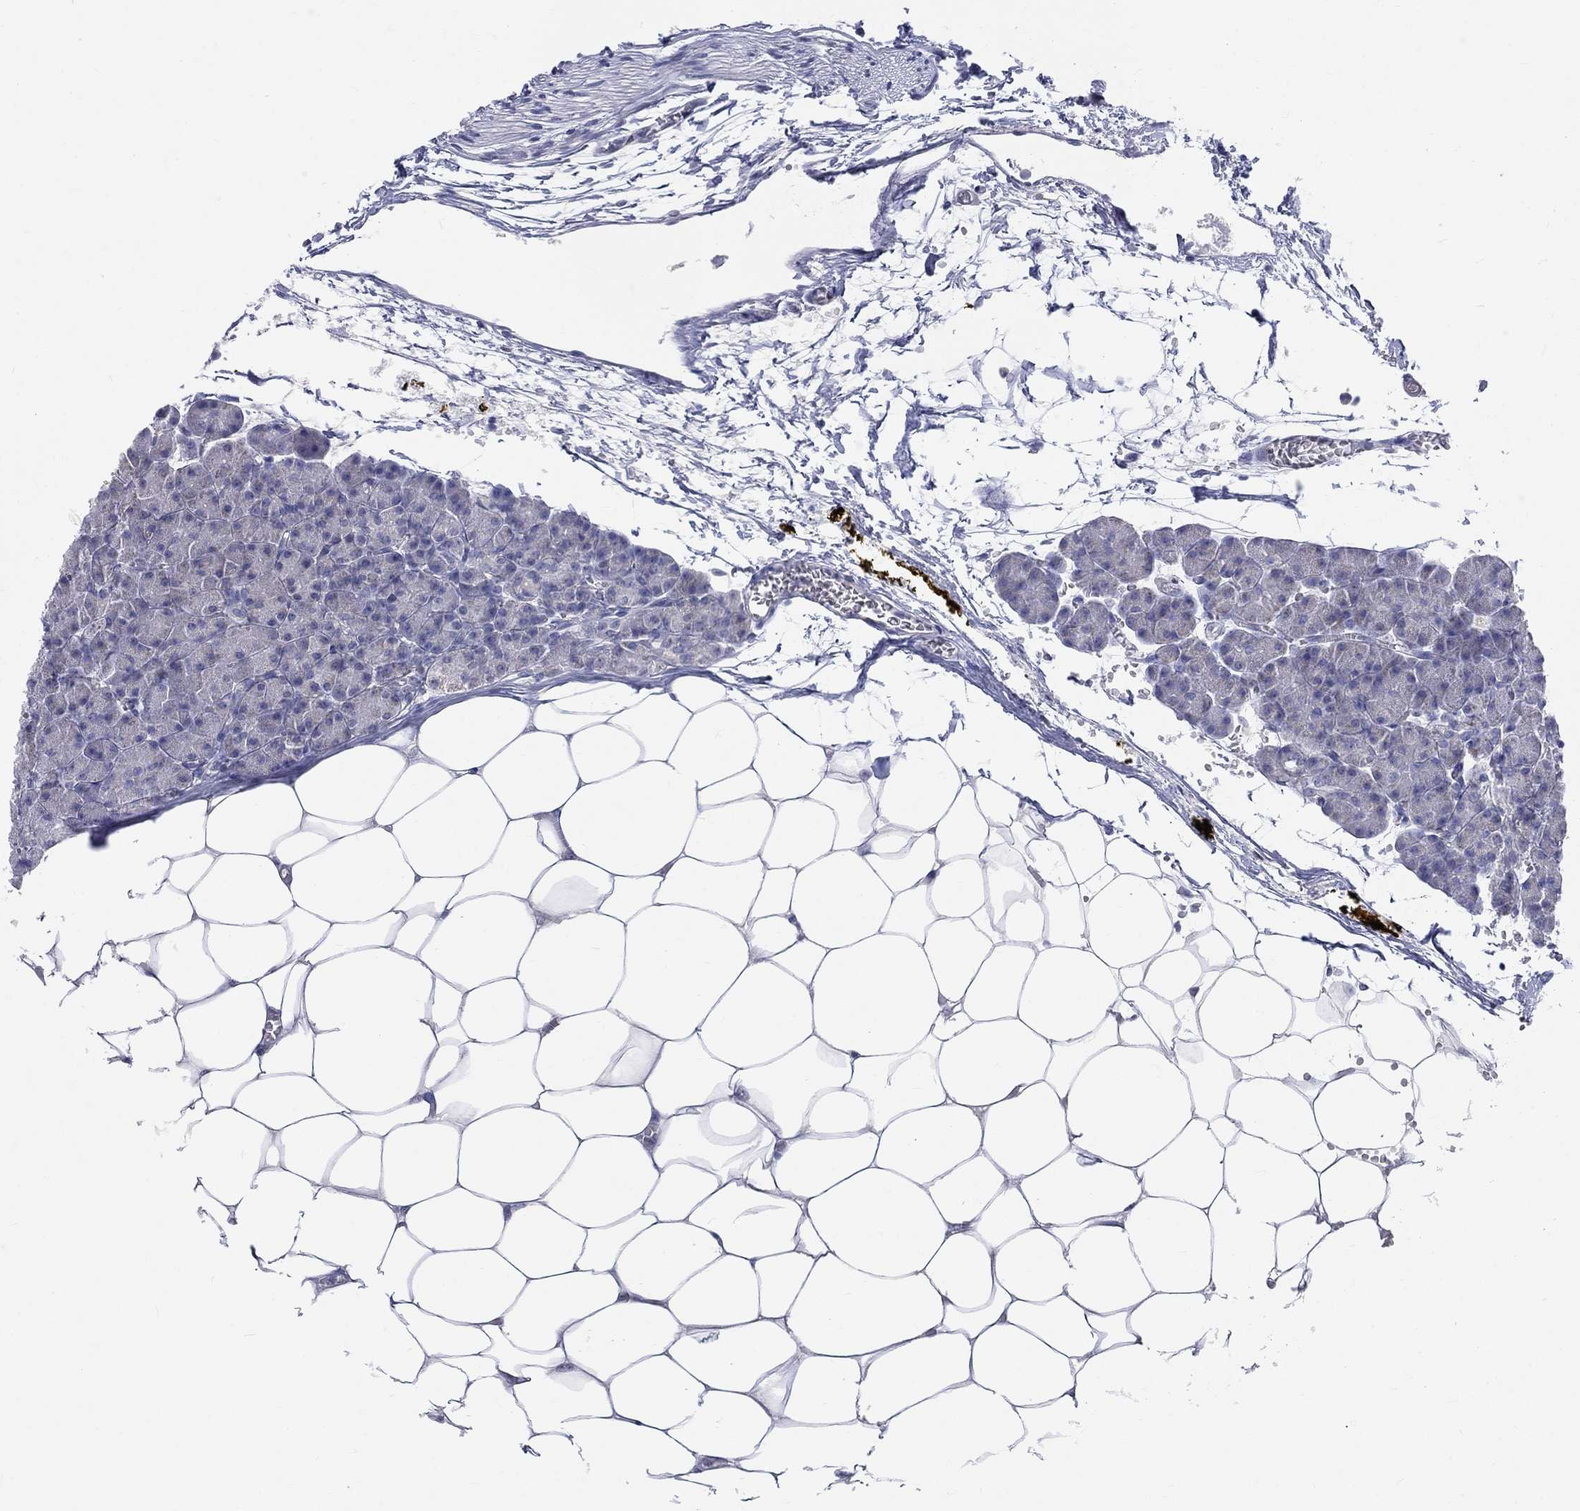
{"staining": {"intensity": "negative", "quantity": "none", "location": "none"}, "tissue": "pancreas", "cell_type": "Exocrine glandular cells", "image_type": "normal", "snomed": [{"axis": "morphology", "description": "Normal tissue, NOS"}, {"axis": "topography", "description": "Pancreas"}], "caption": "The photomicrograph shows no staining of exocrine glandular cells in normal pancreas.", "gene": "EGFLAM", "patient": {"sex": "female", "age": 45}}